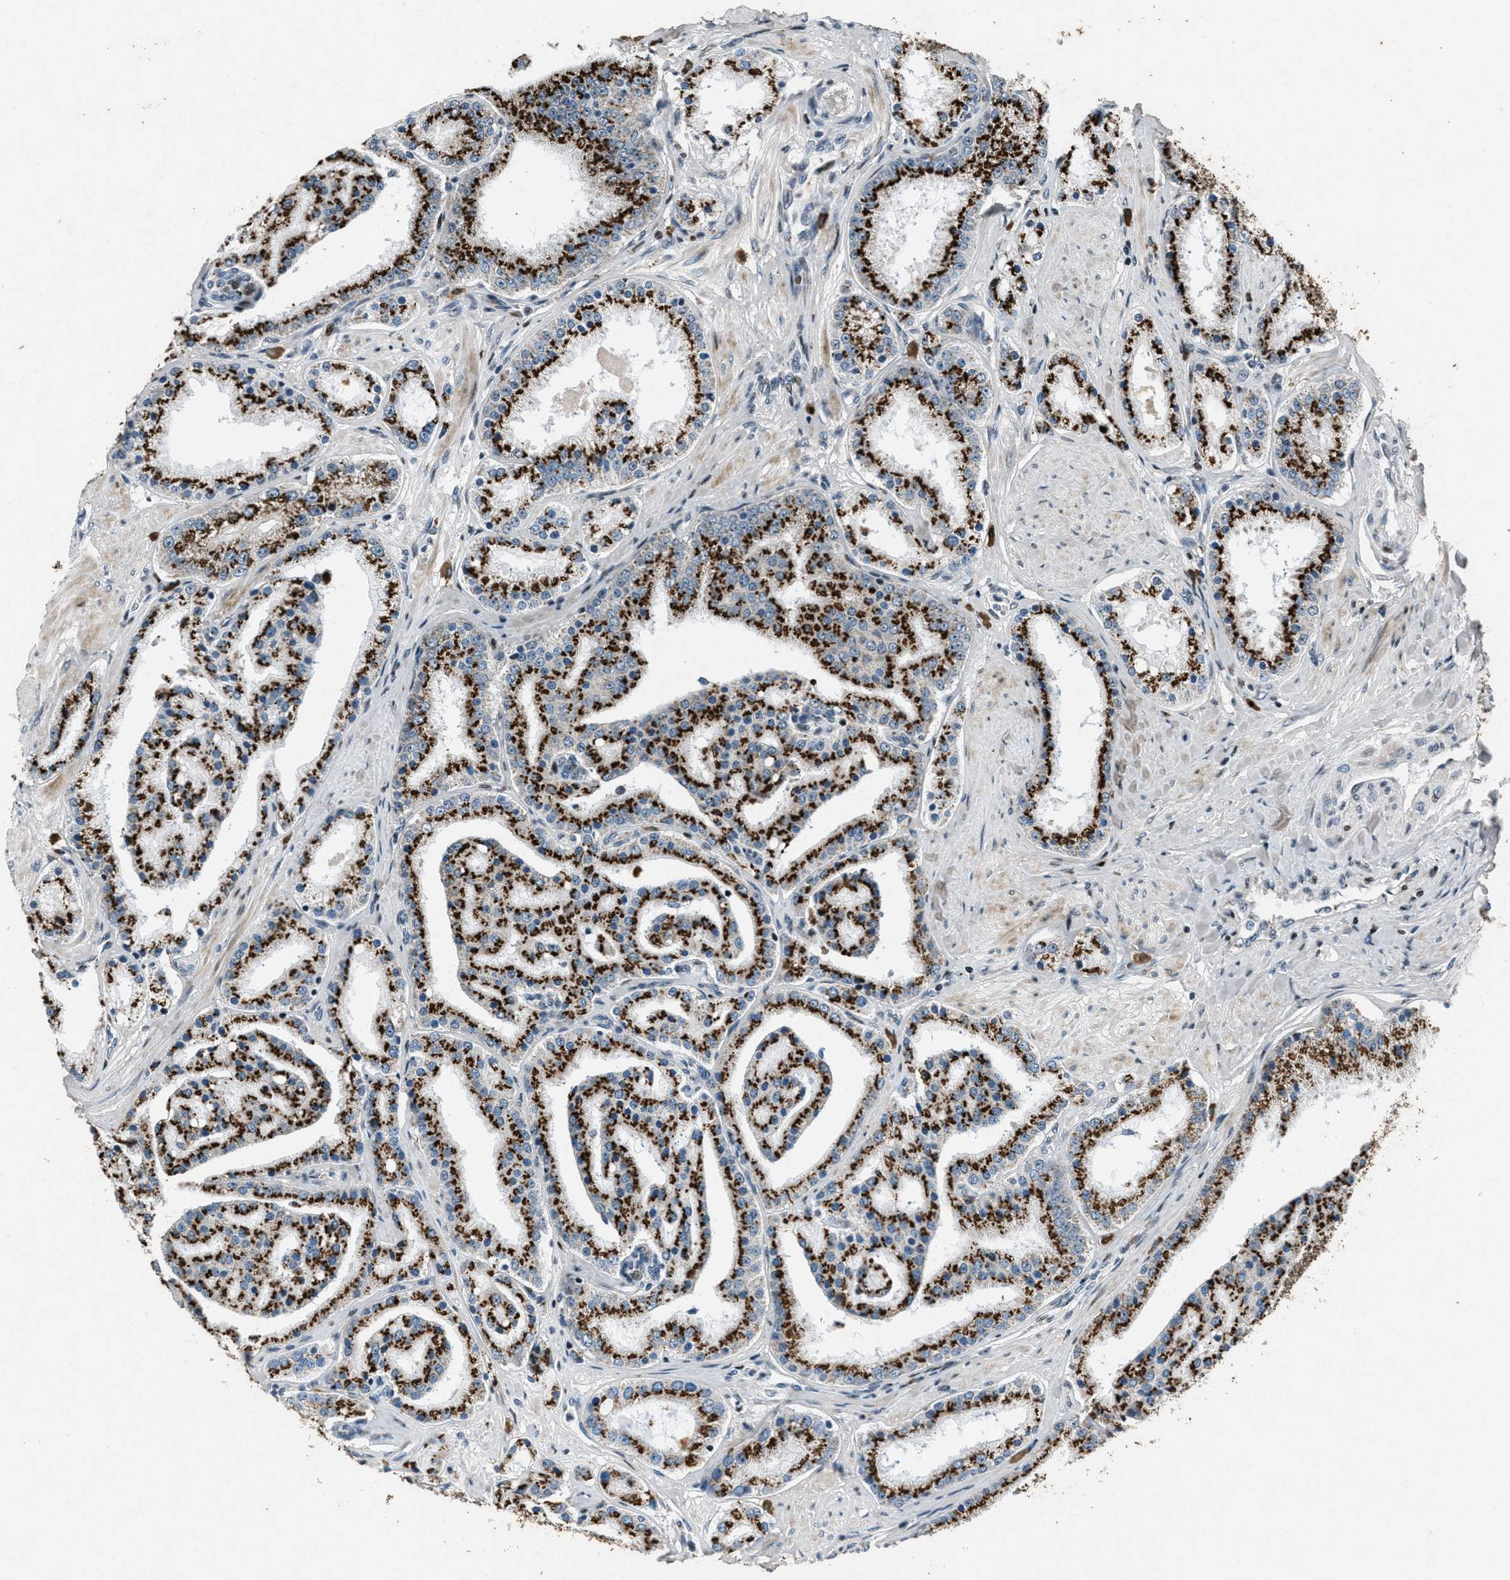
{"staining": {"intensity": "strong", "quantity": ">75%", "location": "cytoplasmic/membranous"}, "tissue": "prostate cancer", "cell_type": "Tumor cells", "image_type": "cancer", "snomed": [{"axis": "morphology", "description": "Adenocarcinoma, Low grade"}, {"axis": "topography", "description": "Prostate"}], "caption": "Low-grade adenocarcinoma (prostate) stained for a protein (brown) exhibits strong cytoplasmic/membranous positive expression in about >75% of tumor cells.", "gene": "GPC6", "patient": {"sex": "male", "age": 63}}